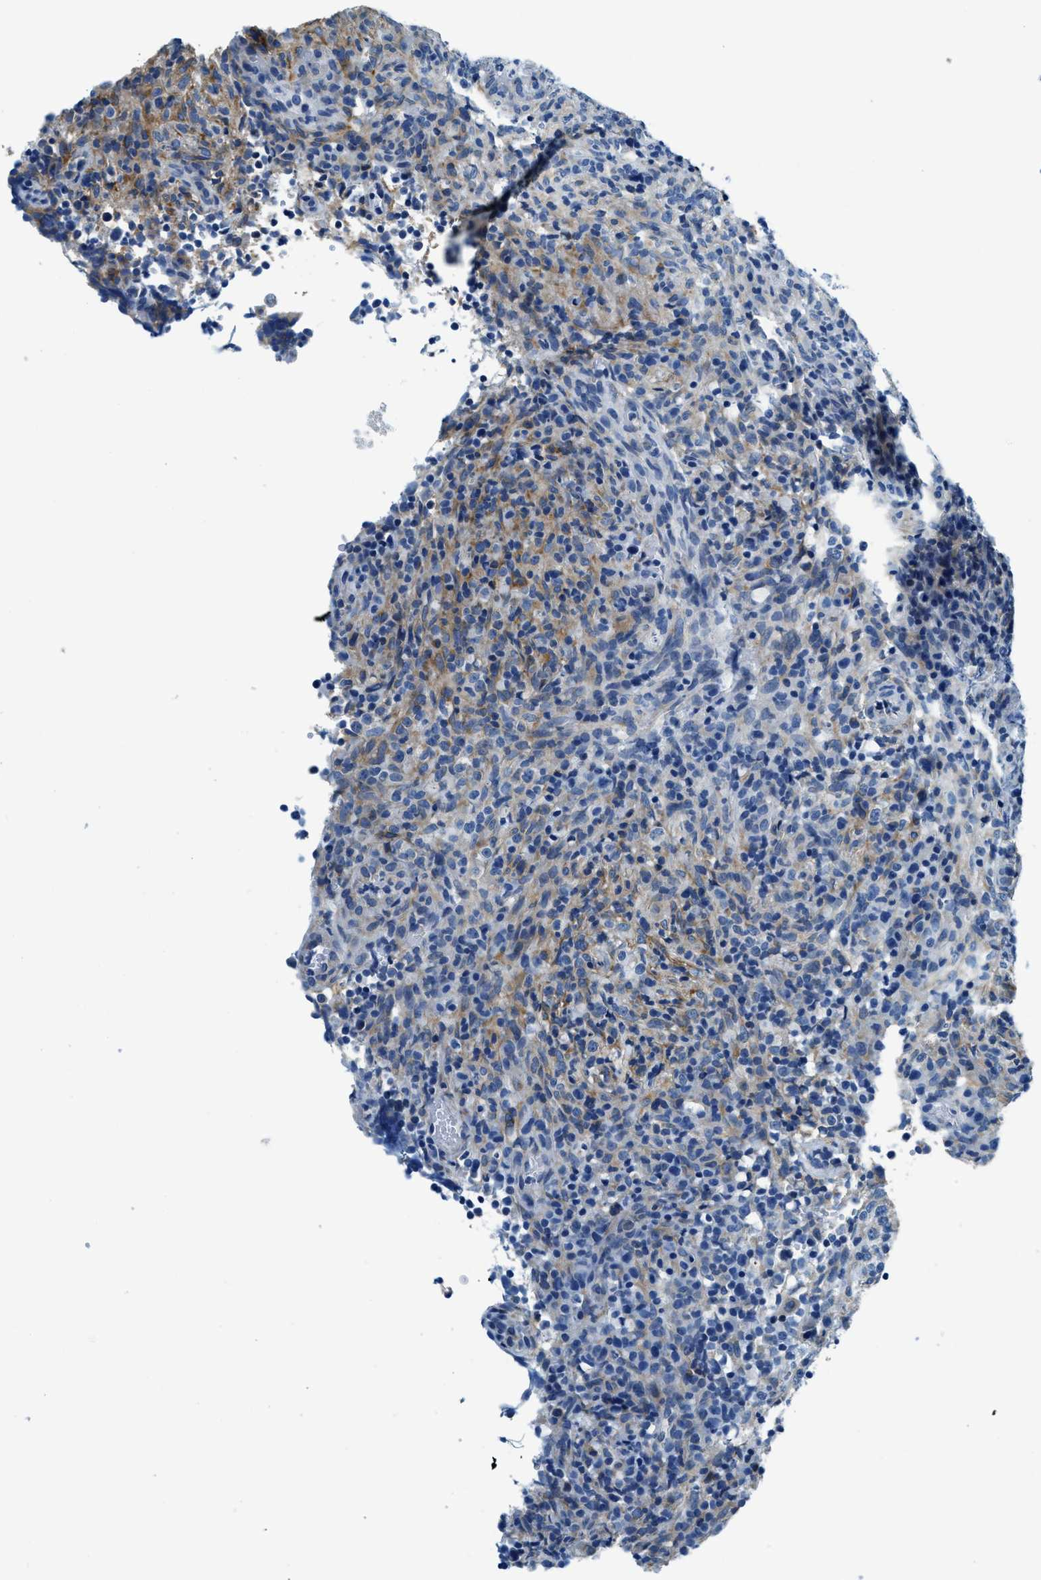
{"staining": {"intensity": "moderate", "quantity": "<25%", "location": "cytoplasmic/membranous"}, "tissue": "lymphoma", "cell_type": "Tumor cells", "image_type": "cancer", "snomed": [{"axis": "morphology", "description": "Malignant lymphoma, non-Hodgkin's type, High grade"}, {"axis": "topography", "description": "Lymph node"}], "caption": "Immunohistochemical staining of lymphoma shows low levels of moderate cytoplasmic/membranous protein positivity in approximately <25% of tumor cells. (Brightfield microscopy of DAB IHC at high magnification).", "gene": "UBAC2", "patient": {"sex": "female", "age": 76}}